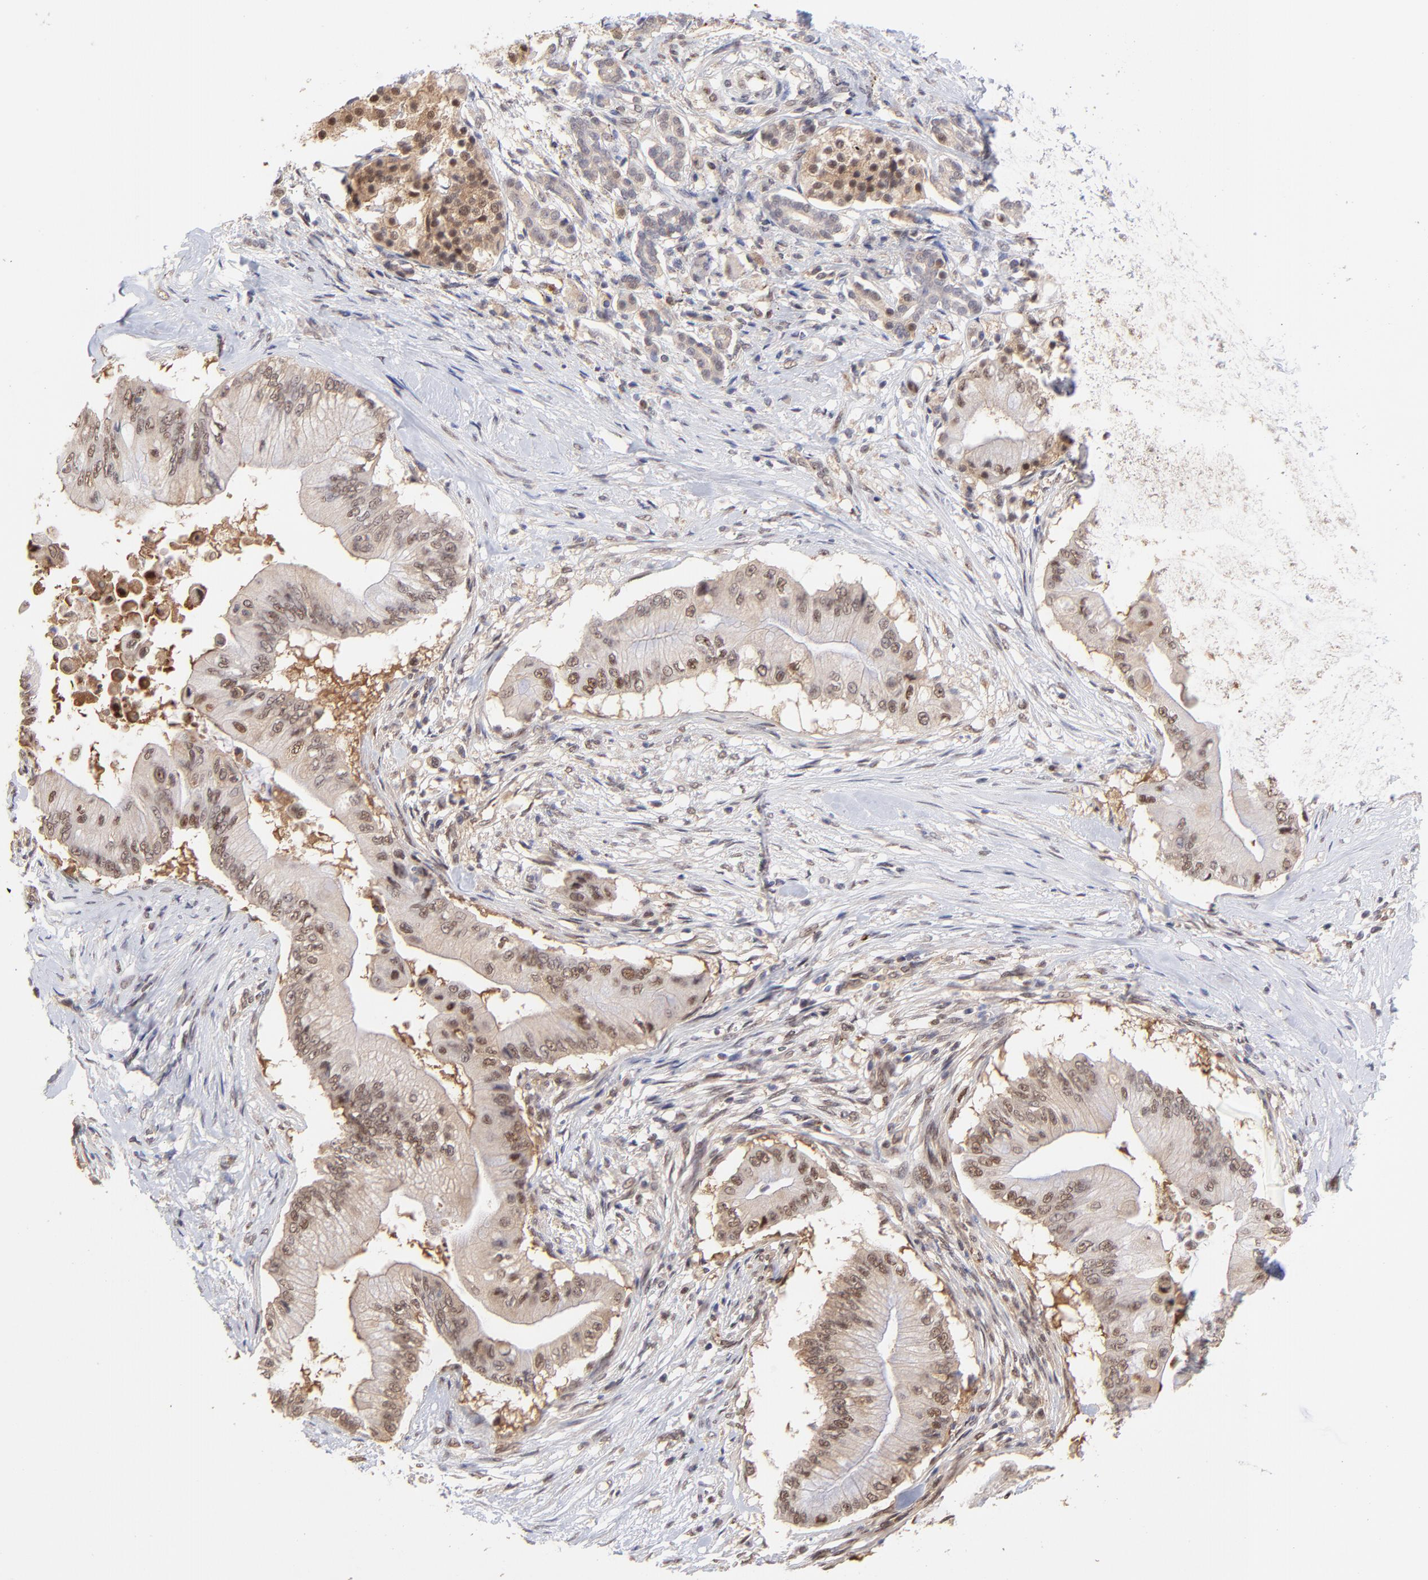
{"staining": {"intensity": "moderate", "quantity": ">75%", "location": "cytoplasmic/membranous,nuclear"}, "tissue": "pancreatic cancer", "cell_type": "Tumor cells", "image_type": "cancer", "snomed": [{"axis": "morphology", "description": "Adenocarcinoma, NOS"}, {"axis": "topography", "description": "Pancreas"}], "caption": "IHC staining of pancreatic adenocarcinoma, which displays medium levels of moderate cytoplasmic/membranous and nuclear expression in about >75% of tumor cells indicating moderate cytoplasmic/membranous and nuclear protein expression. The staining was performed using DAB (brown) for protein detection and nuclei were counterstained in hematoxylin (blue).", "gene": "PSMD14", "patient": {"sex": "male", "age": 62}}